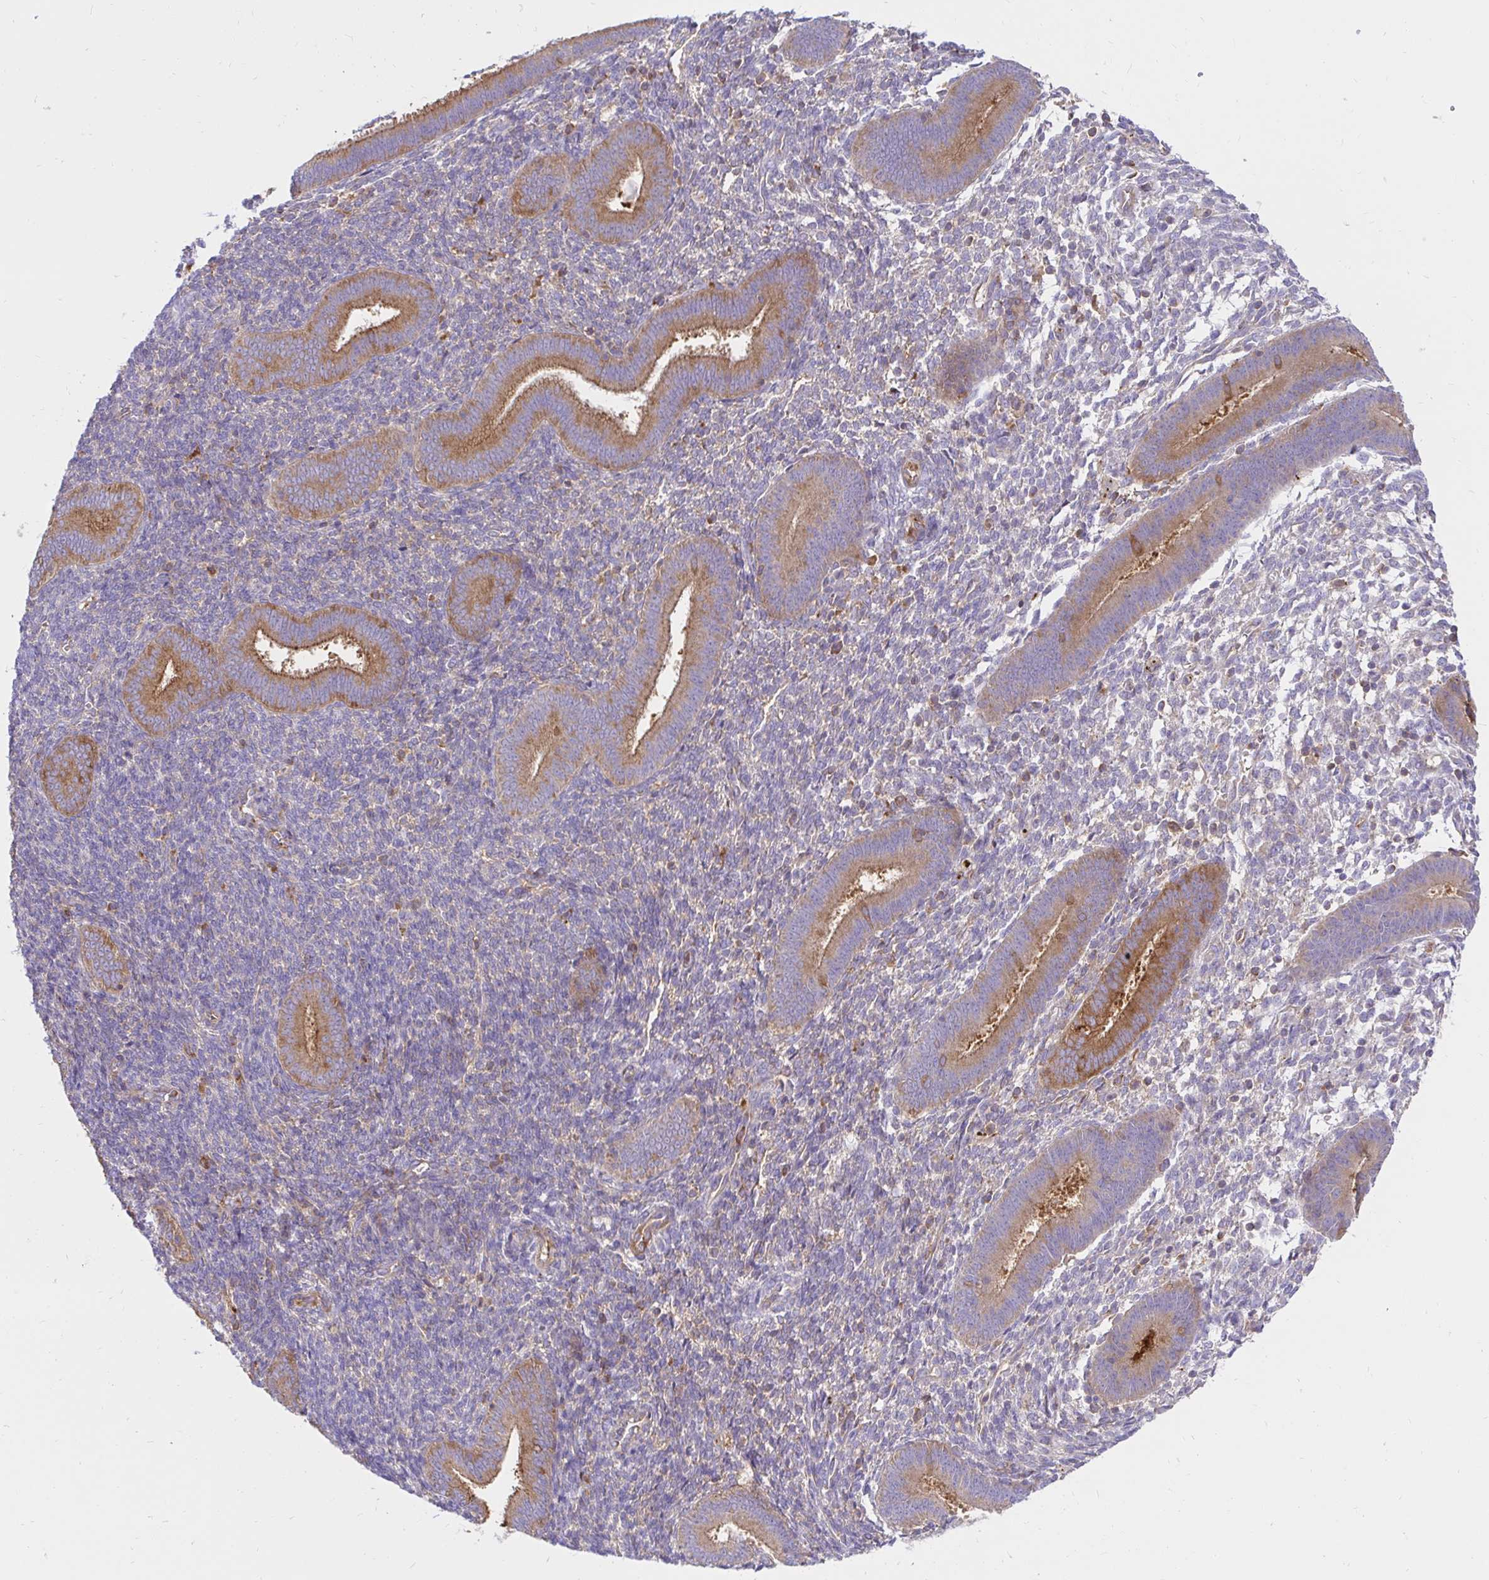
{"staining": {"intensity": "negative", "quantity": "none", "location": "none"}, "tissue": "endometrium", "cell_type": "Cells in endometrial stroma", "image_type": "normal", "snomed": [{"axis": "morphology", "description": "Normal tissue, NOS"}, {"axis": "topography", "description": "Endometrium"}], "caption": "A photomicrograph of human endometrium is negative for staining in cells in endometrial stroma. (Stains: DAB (3,3'-diaminobenzidine) IHC with hematoxylin counter stain, Microscopy: brightfield microscopy at high magnification).", "gene": "ABCB10", "patient": {"sex": "female", "age": 25}}